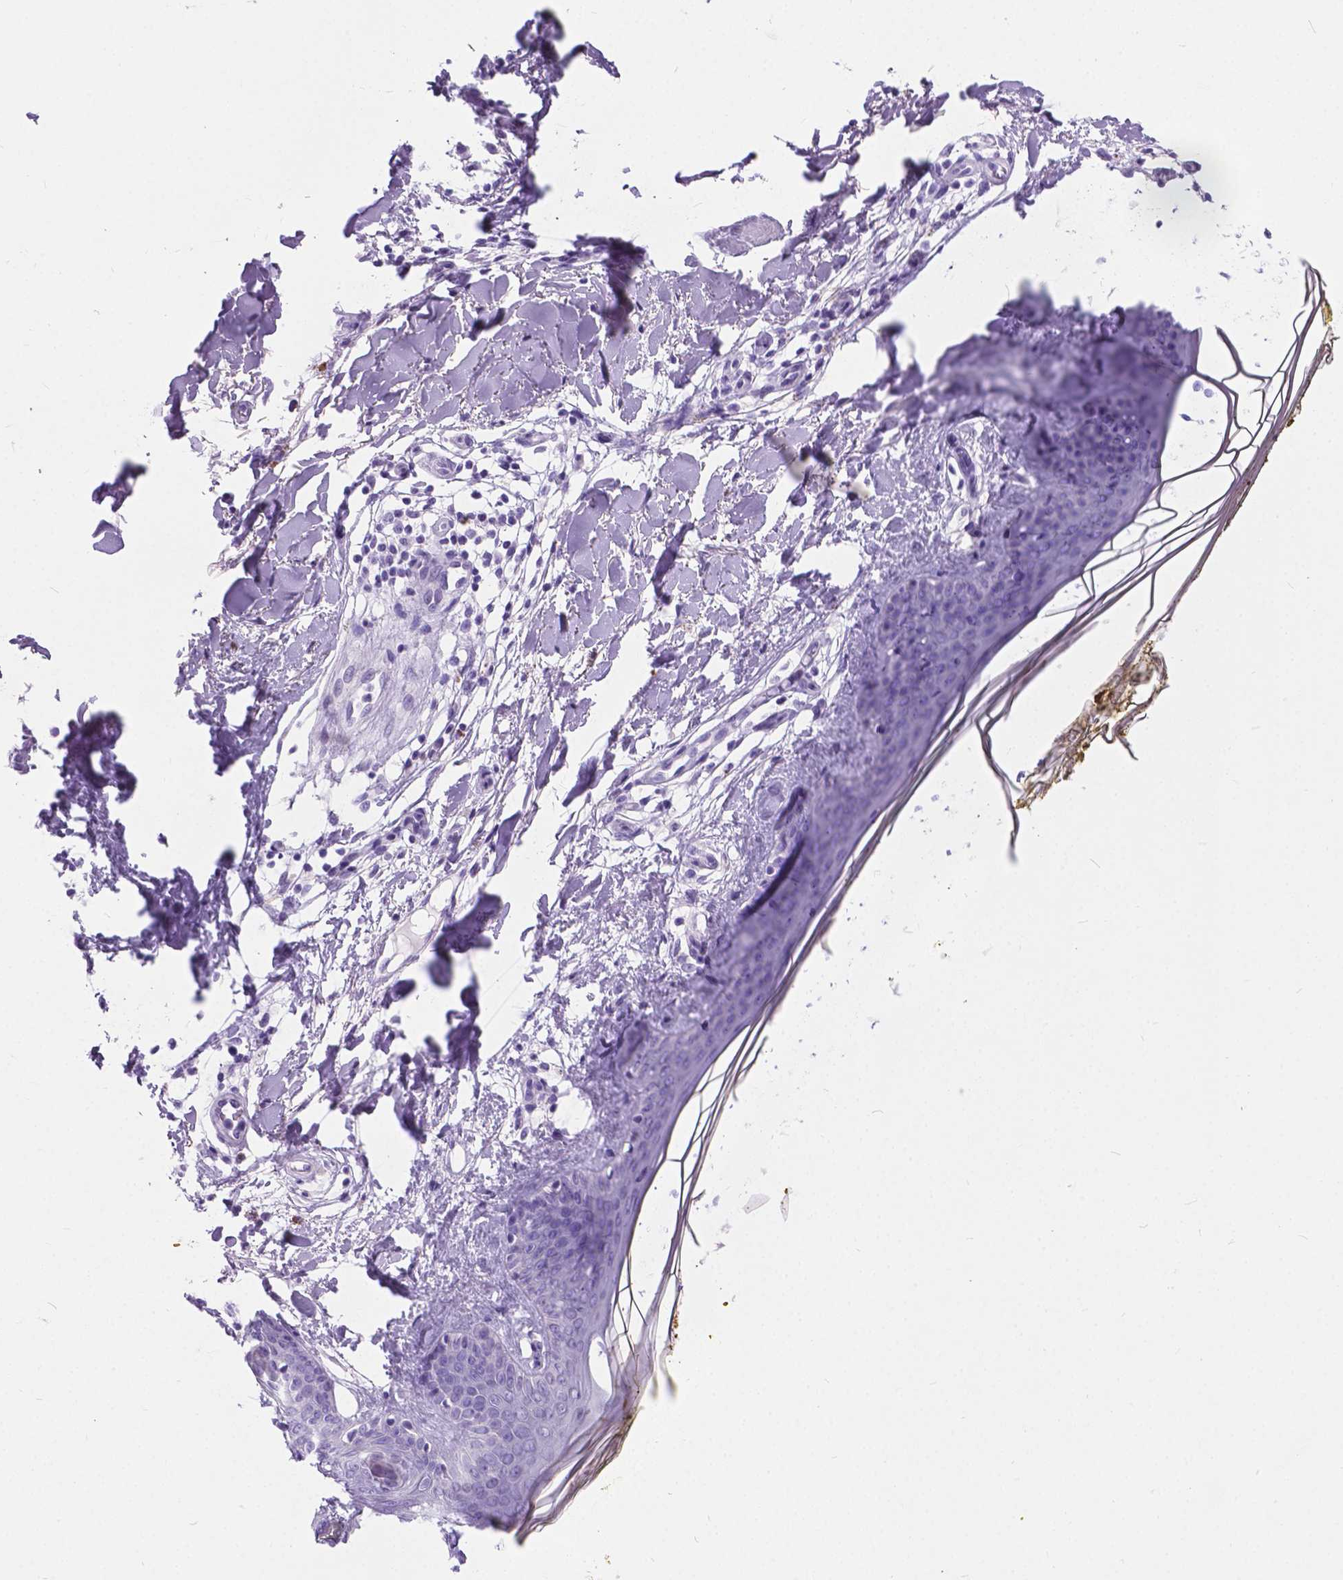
{"staining": {"intensity": "negative", "quantity": "none", "location": "none"}, "tissue": "skin", "cell_type": "Fibroblasts", "image_type": "normal", "snomed": [{"axis": "morphology", "description": "Normal tissue, NOS"}, {"axis": "topography", "description": "Skin"}], "caption": "A high-resolution image shows IHC staining of benign skin, which reveals no significant expression in fibroblasts.", "gene": "ARMS2", "patient": {"sex": "female", "age": 34}}